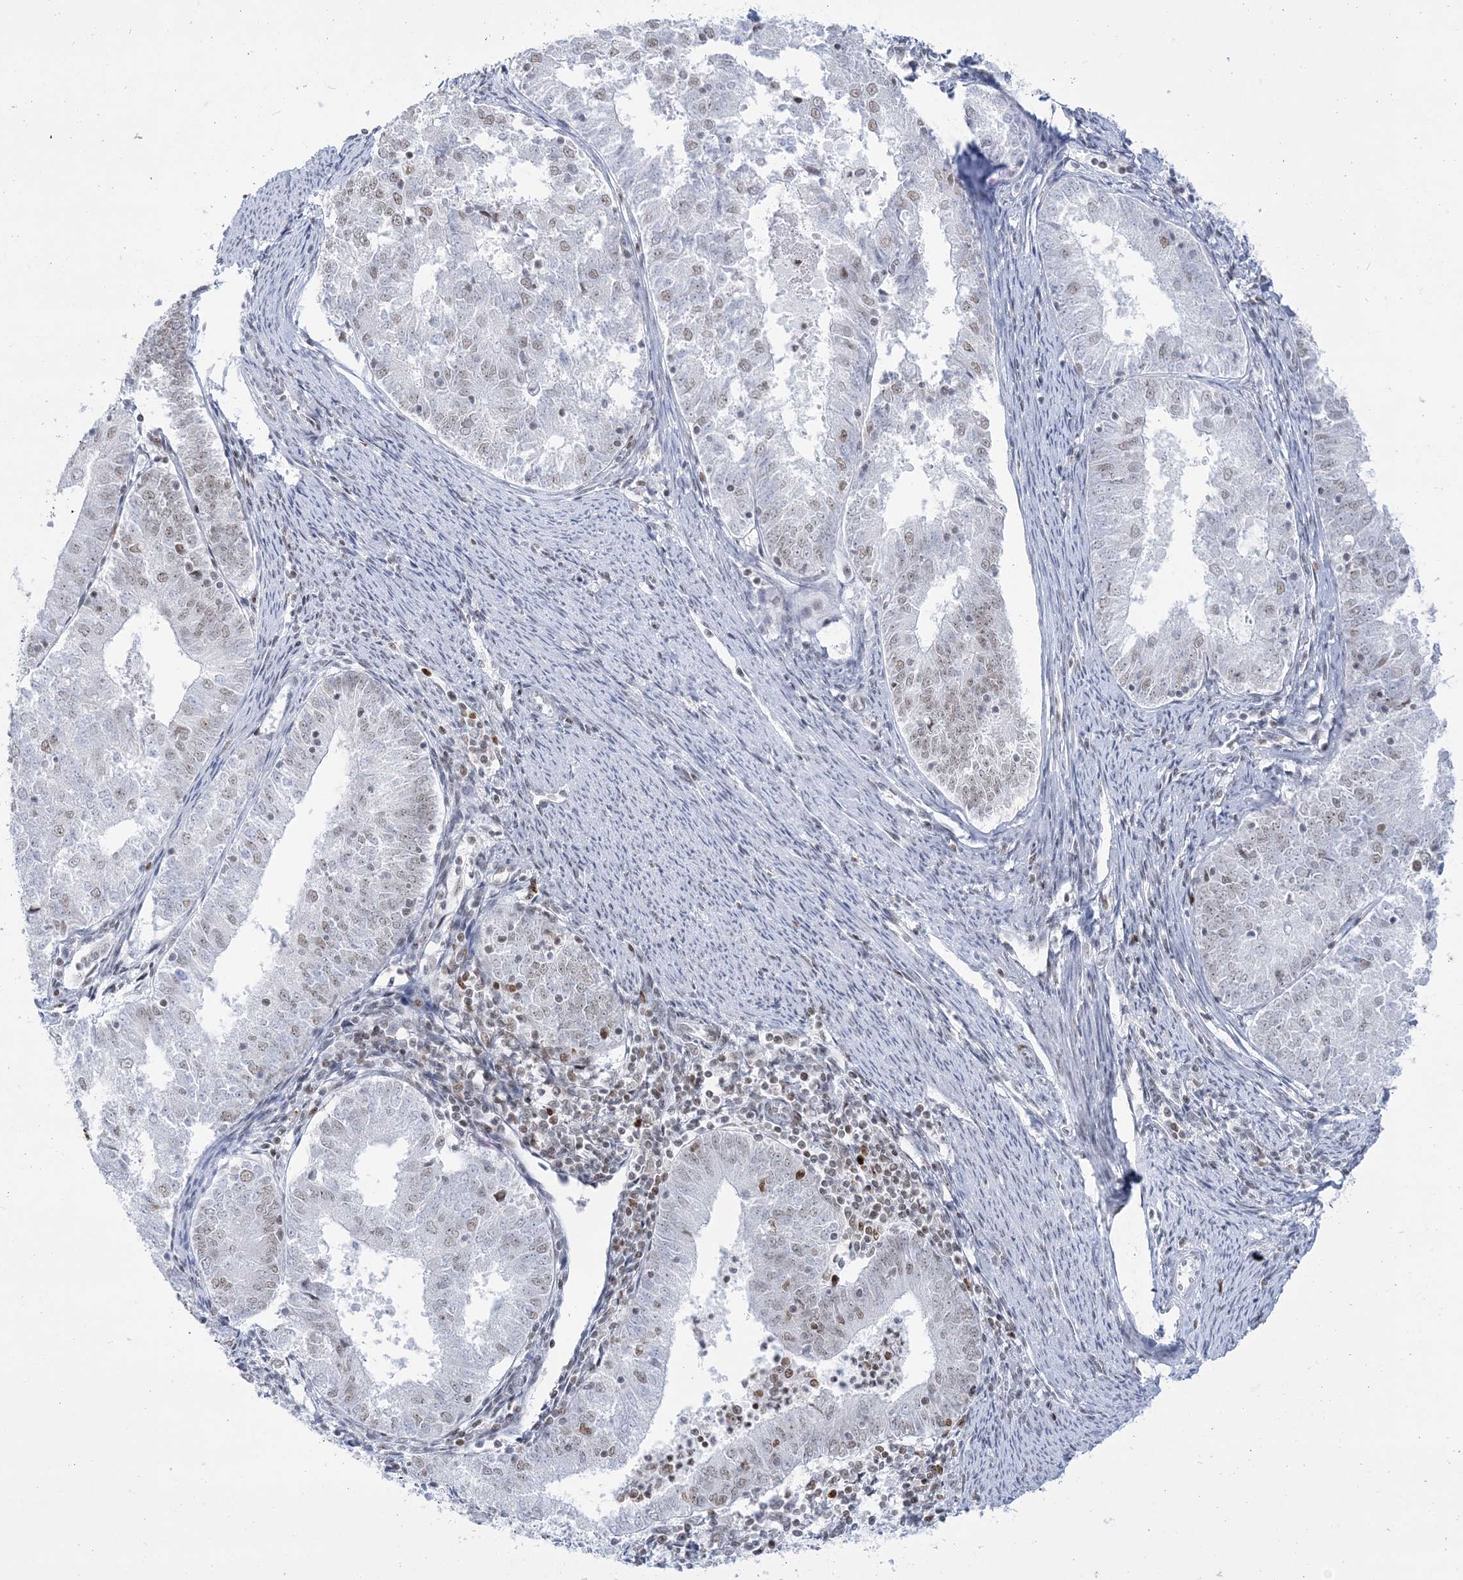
{"staining": {"intensity": "weak", "quantity": "<25%", "location": "nuclear"}, "tissue": "endometrial cancer", "cell_type": "Tumor cells", "image_type": "cancer", "snomed": [{"axis": "morphology", "description": "Adenocarcinoma, NOS"}, {"axis": "topography", "description": "Endometrium"}], "caption": "The micrograph demonstrates no significant staining in tumor cells of endometrial cancer (adenocarcinoma).", "gene": "DDX21", "patient": {"sex": "female", "age": 57}}